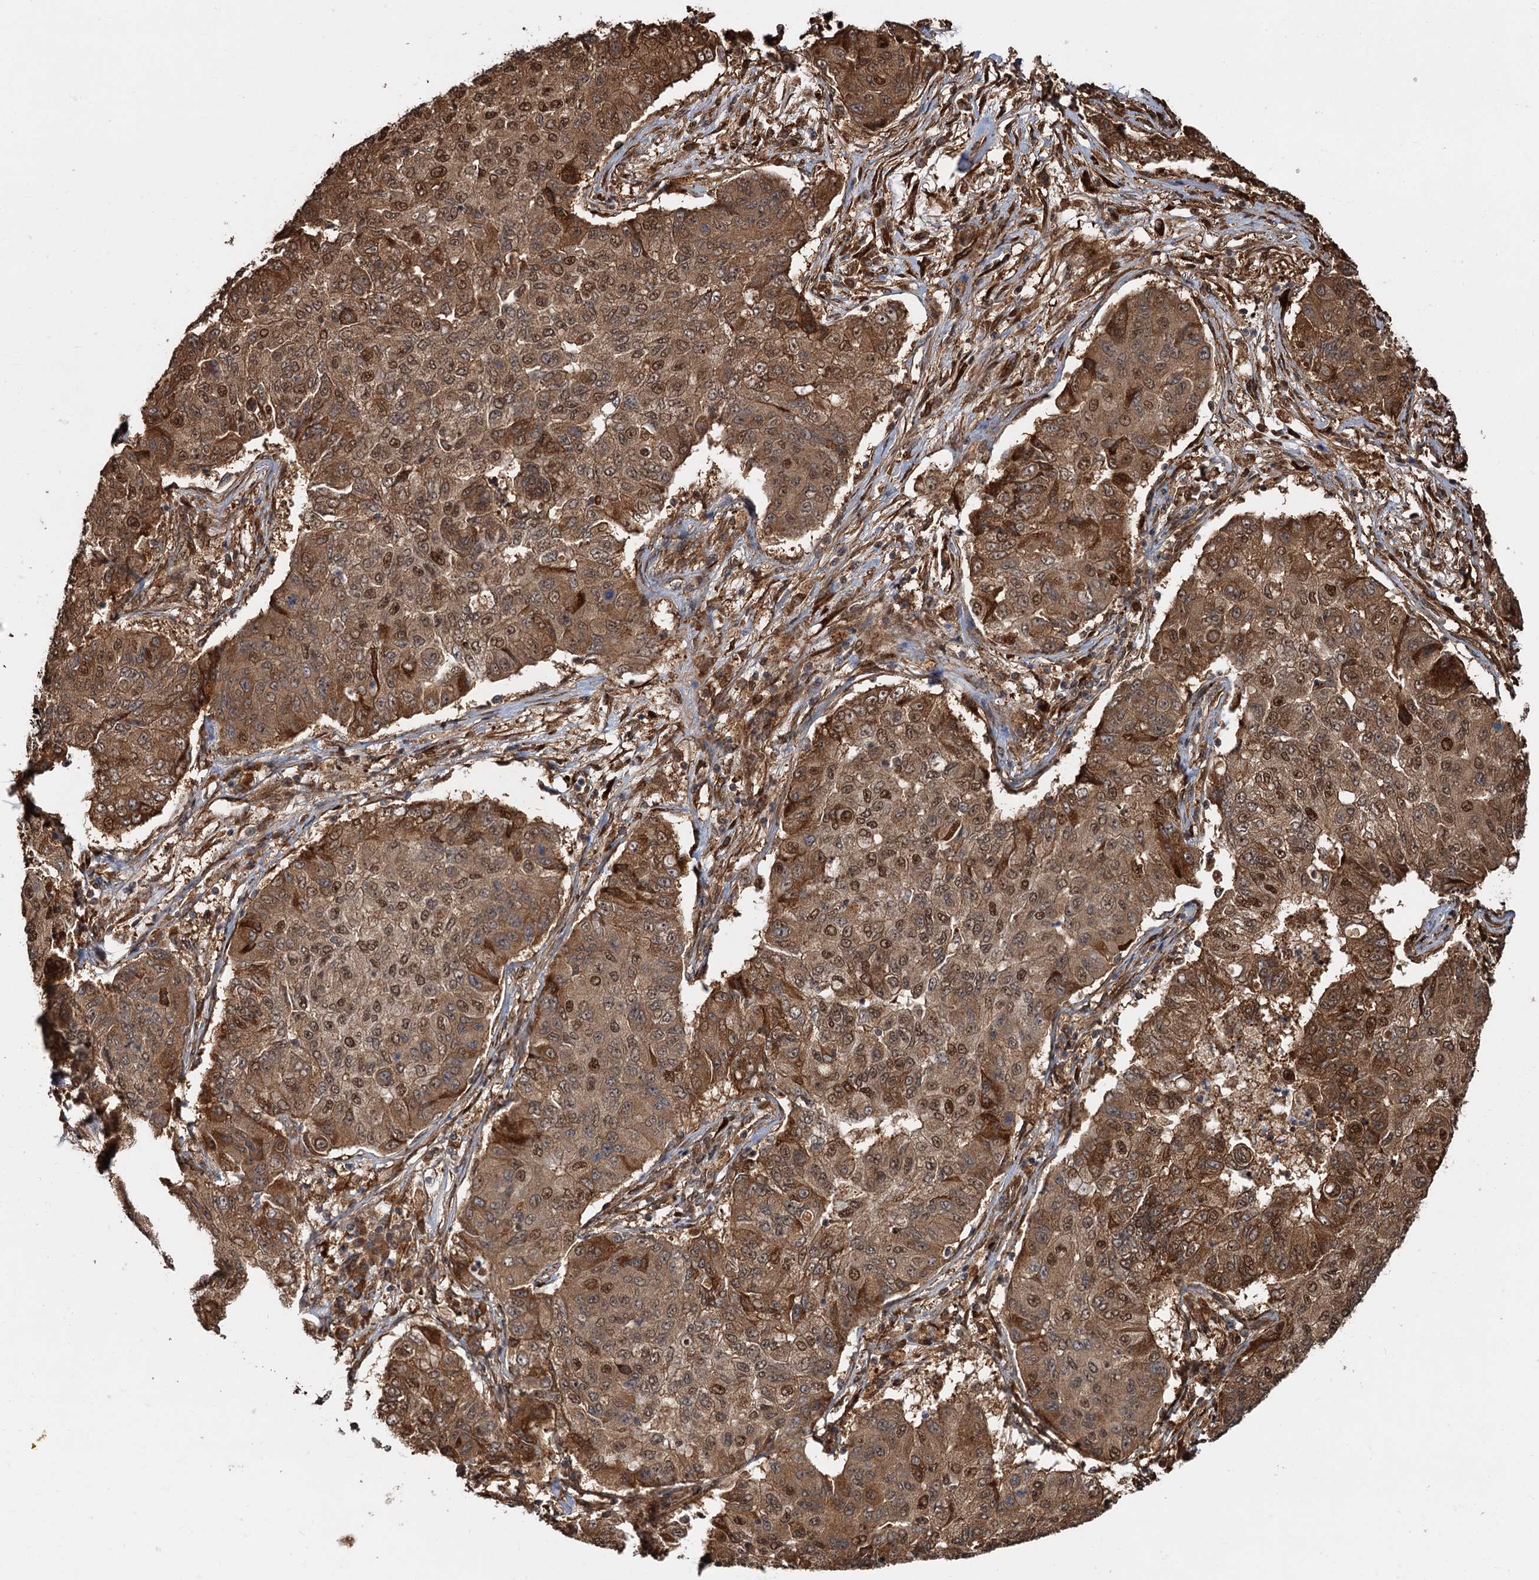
{"staining": {"intensity": "moderate", "quantity": ">75%", "location": "cytoplasmic/membranous,nuclear"}, "tissue": "lung cancer", "cell_type": "Tumor cells", "image_type": "cancer", "snomed": [{"axis": "morphology", "description": "Squamous cell carcinoma, NOS"}, {"axis": "topography", "description": "Lung"}], "caption": "Human squamous cell carcinoma (lung) stained for a protein (brown) demonstrates moderate cytoplasmic/membranous and nuclear positive staining in approximately >75% of tumor cells.", "gene": "SNRNP25", "patient": {"sex": "male", "age": 74}}